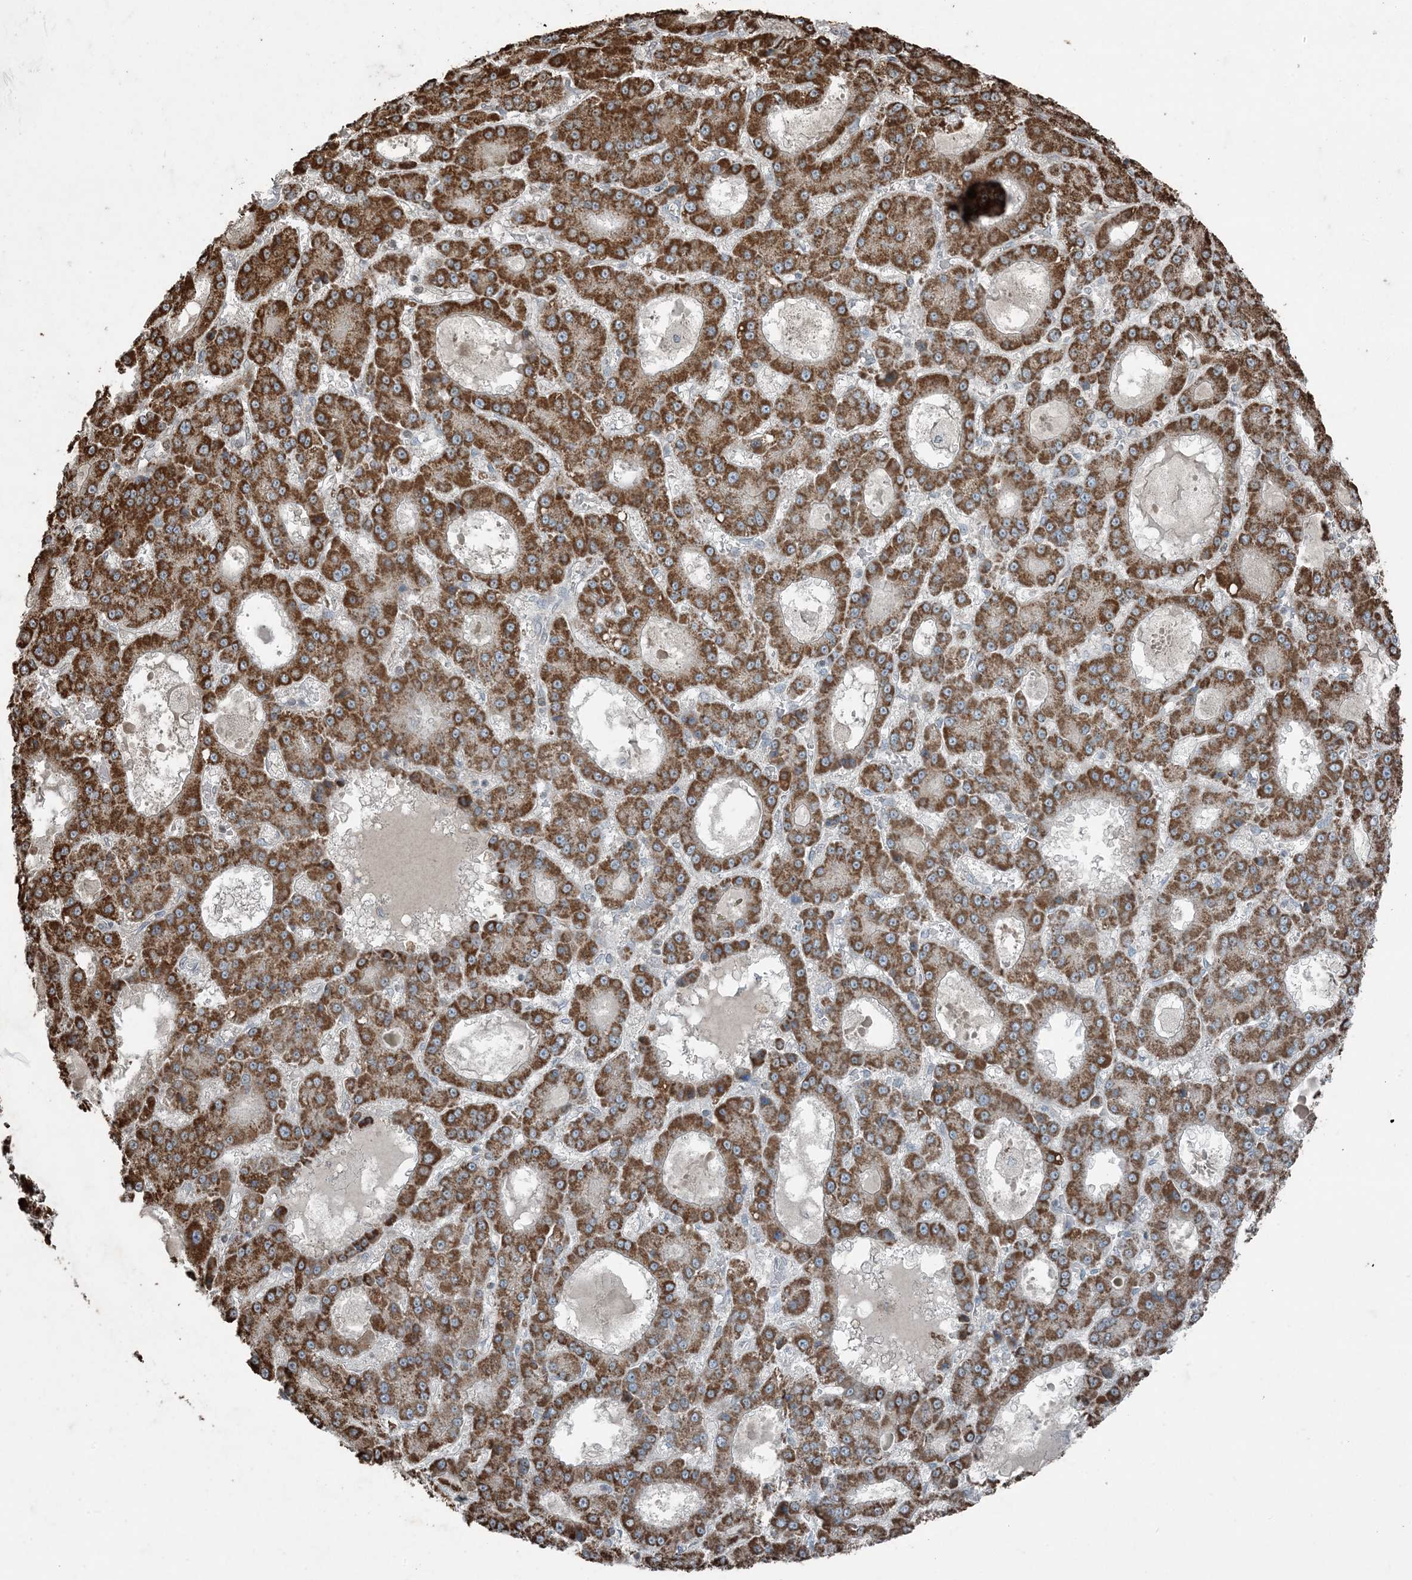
{"staining": {"intensity": "strong", "quantity": ">75%", "location": "cytoplasmic/membranous"}, "tissue": "liver cancer", "cell_type": "Tumor cells", "image_type": "cancer", "snomed": [{"axis": "morphology", "description": "Carcinoma, Hepatocellular, NOS"}, {"axis": "topography", "description": "Liver"}], "caption": "Liver cancer tissue shows strong cytoplasmic/membranous expression in approximately >75% of tumor cells", "gene": "GNL1", "patient": {"sex": "male", "age": 70}}